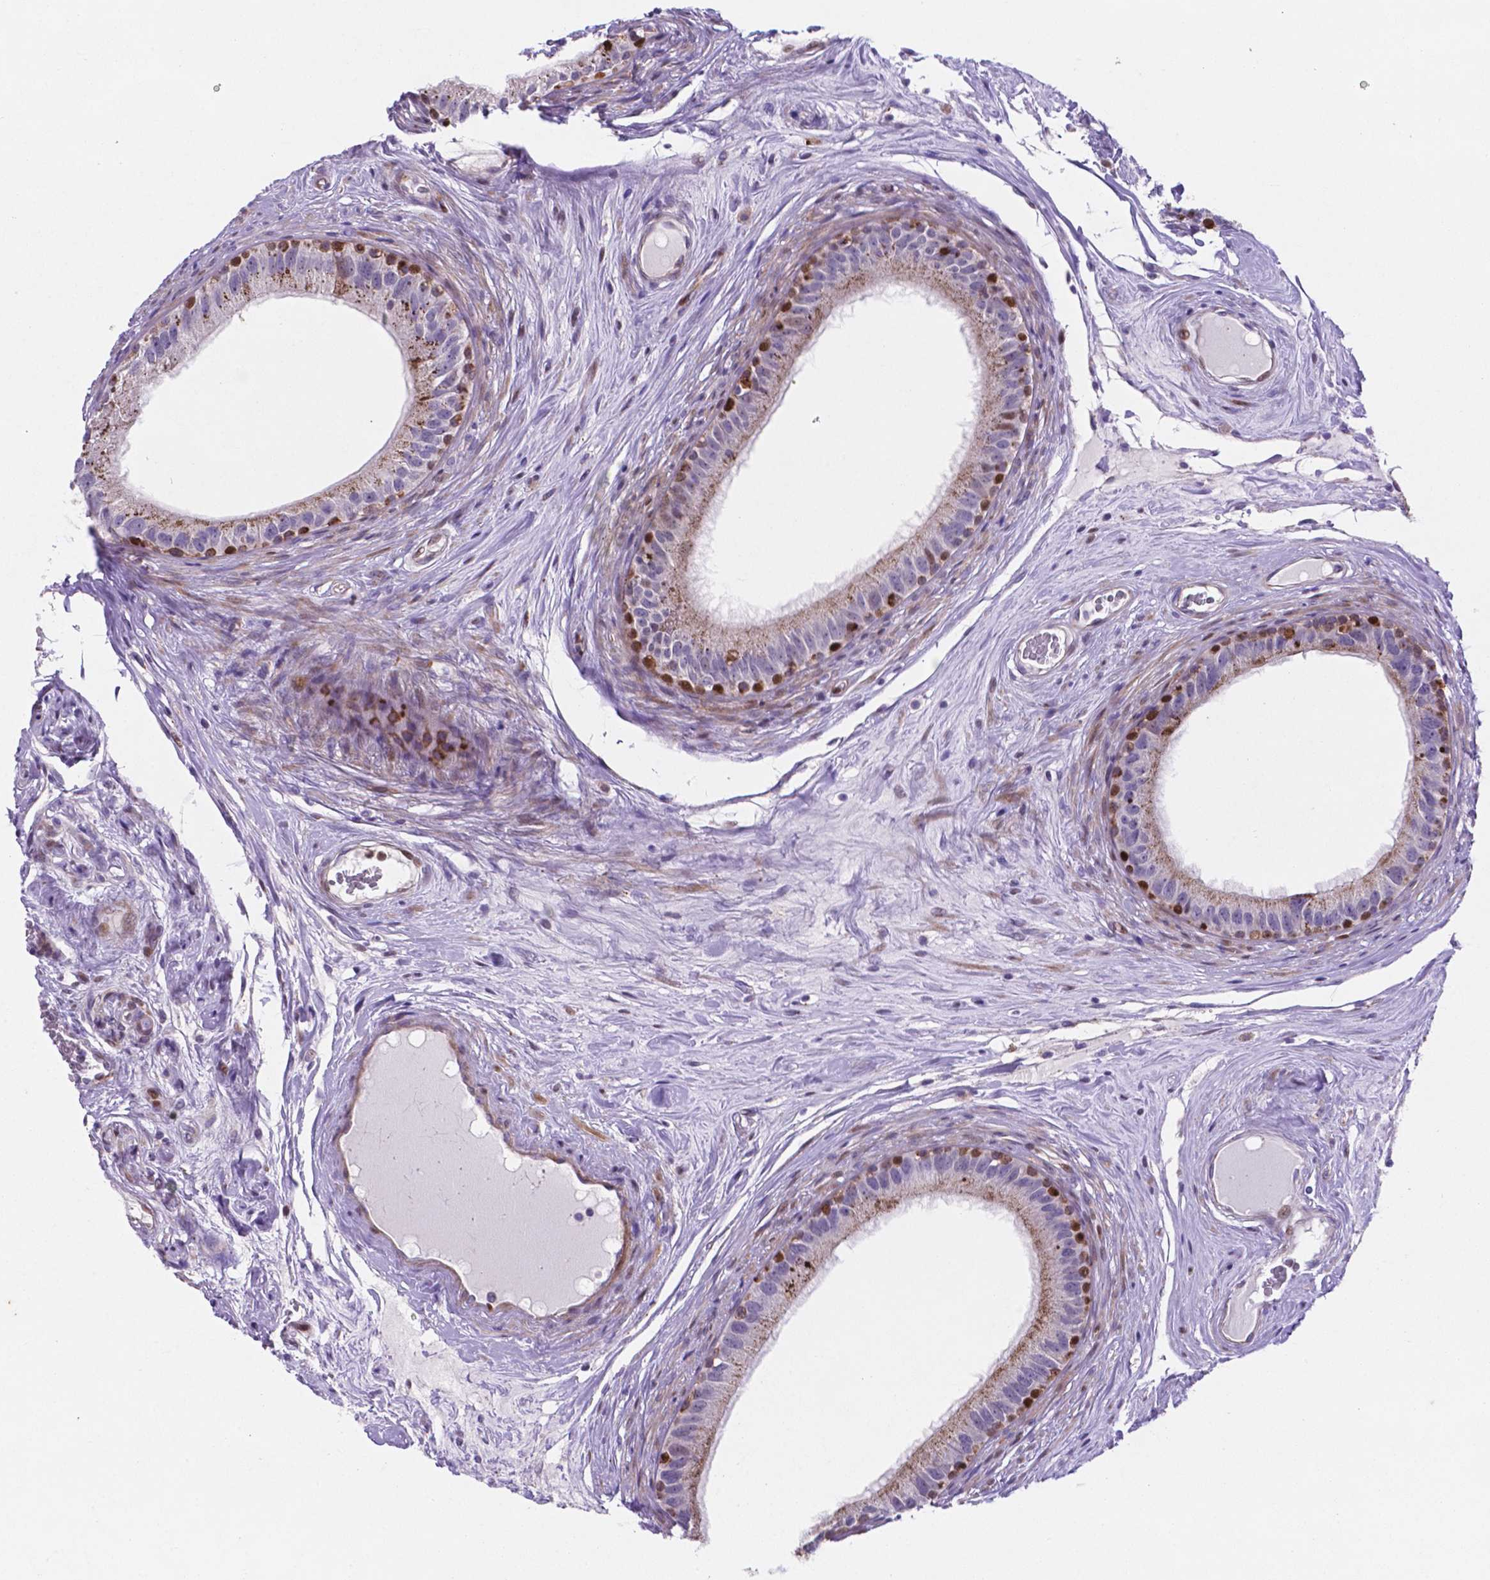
{"staining": {"intensity": "moderate", "quantity": "25%-75%", "location": "cytoplasmic/membranous,nuclear"}, "tissue": "epididymis", "cell_type": "Glandular cells", "image_type": "normal", "snomed": [{"axis": "morphology", "description": "Normal tissue, NOS"}, {"axis": "topography", "description": "Epididymis"}], "caption": "Epididymis stained with DAB immunohistochemistry displays medium levels of moderate cytoplasmic/membranous,nuclear positivity in approximately 25%-75% of glandular cells.", "gene": "TM4SF20", "patient": {"sex": "male", "age": 59}}